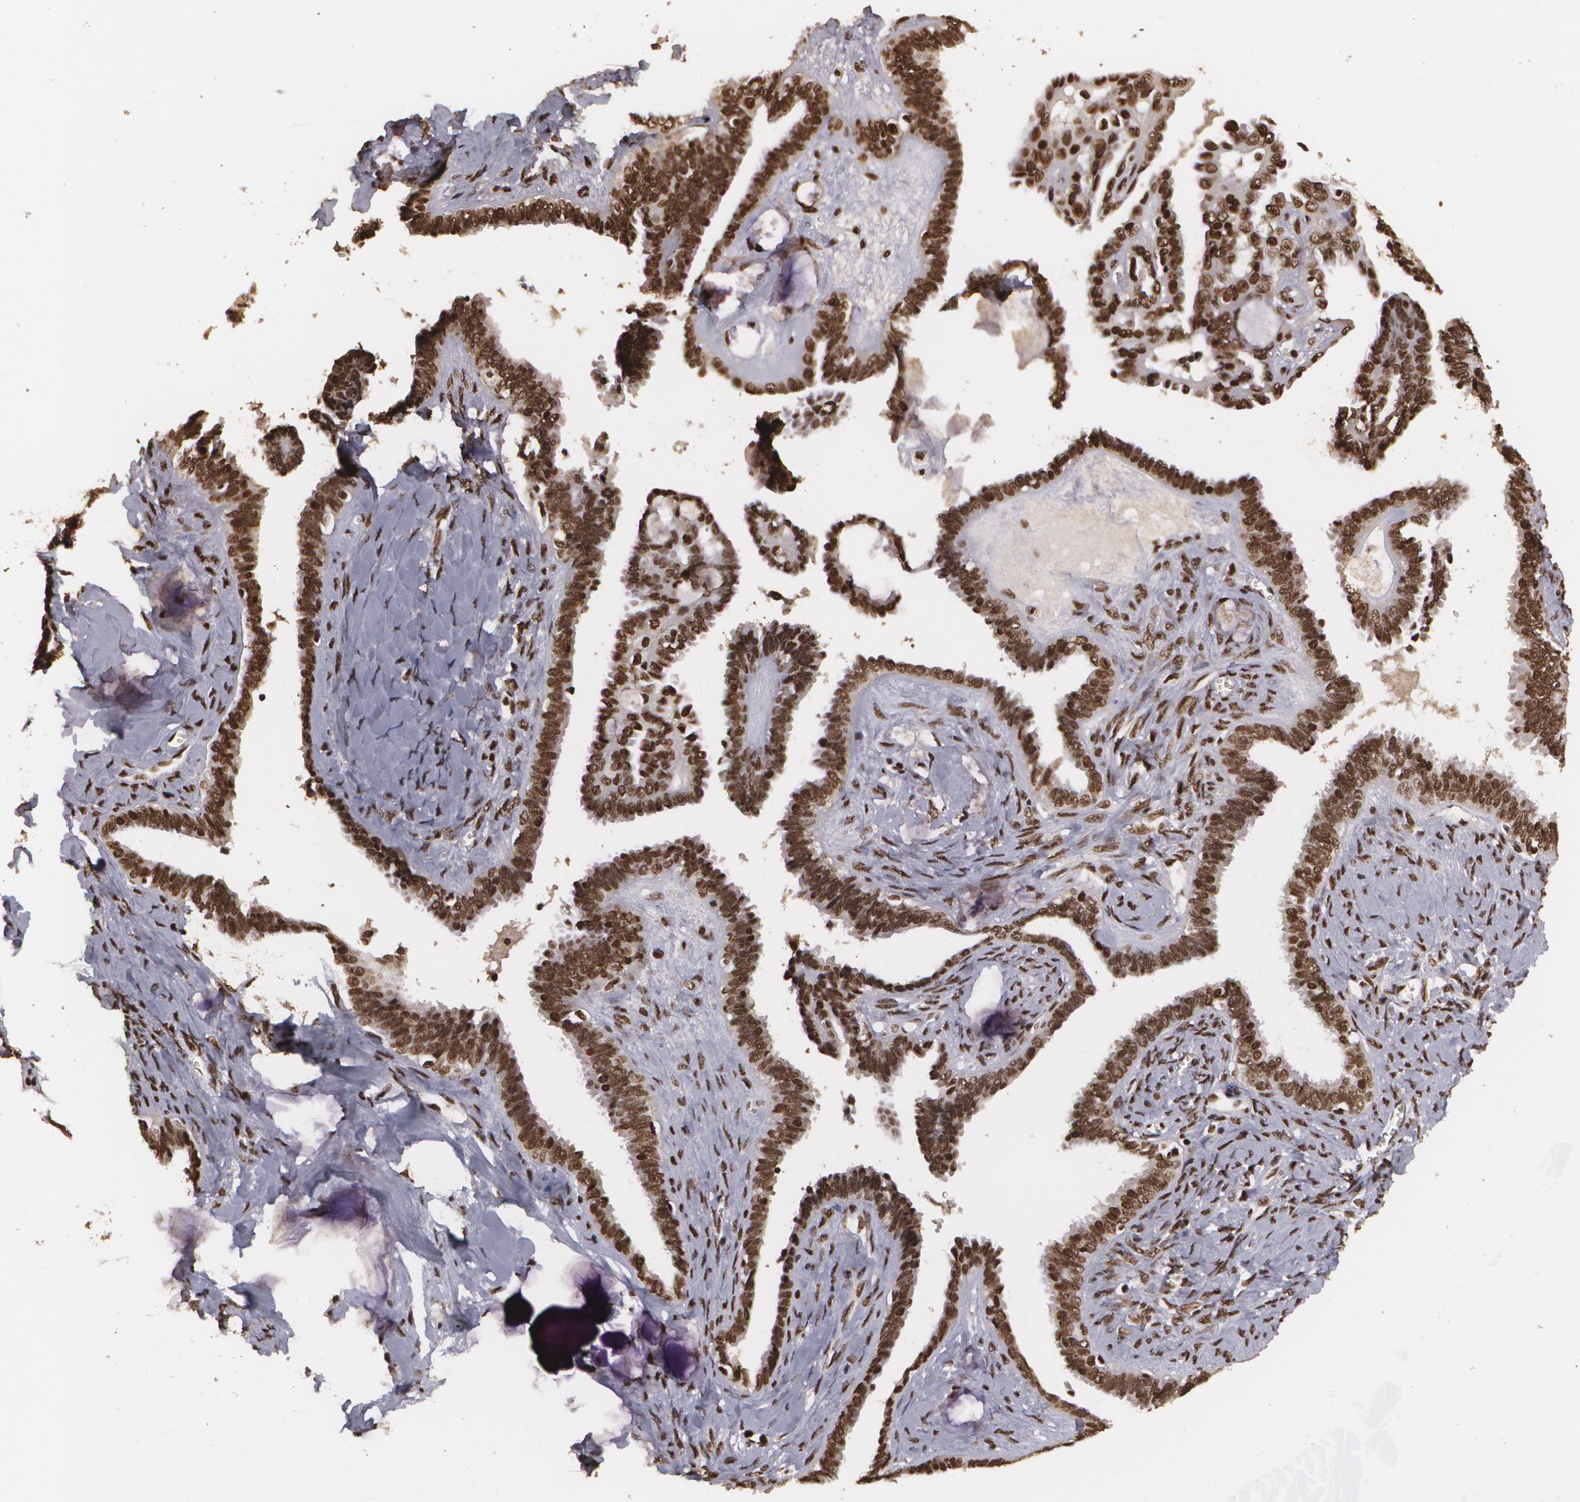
{"staining": {"intensity": "strong", "quantity": ">75%", "location": "cytoplasmic/membranous,nuclear"}, "tissue": "ovarian cancer", "cell_type": "Tumor cells", "image_type": "cancer", "snomed": [{"axis": "morphology", "description": "Cystadenocarcinoma, serous, NOS"}, {"axis": "topography", "description": "Ovary"}], "caption": "This is a photomicrograph of immunohistochemistry (IHC) staining of ovarian cancer (serous cystadenocarcinoma), which shows strong positivity in the cytoplasmic/membranous and nuclear of tumor cells.", "gene": "RCOR1", "patient": {"sex": "female", "age": 71}}